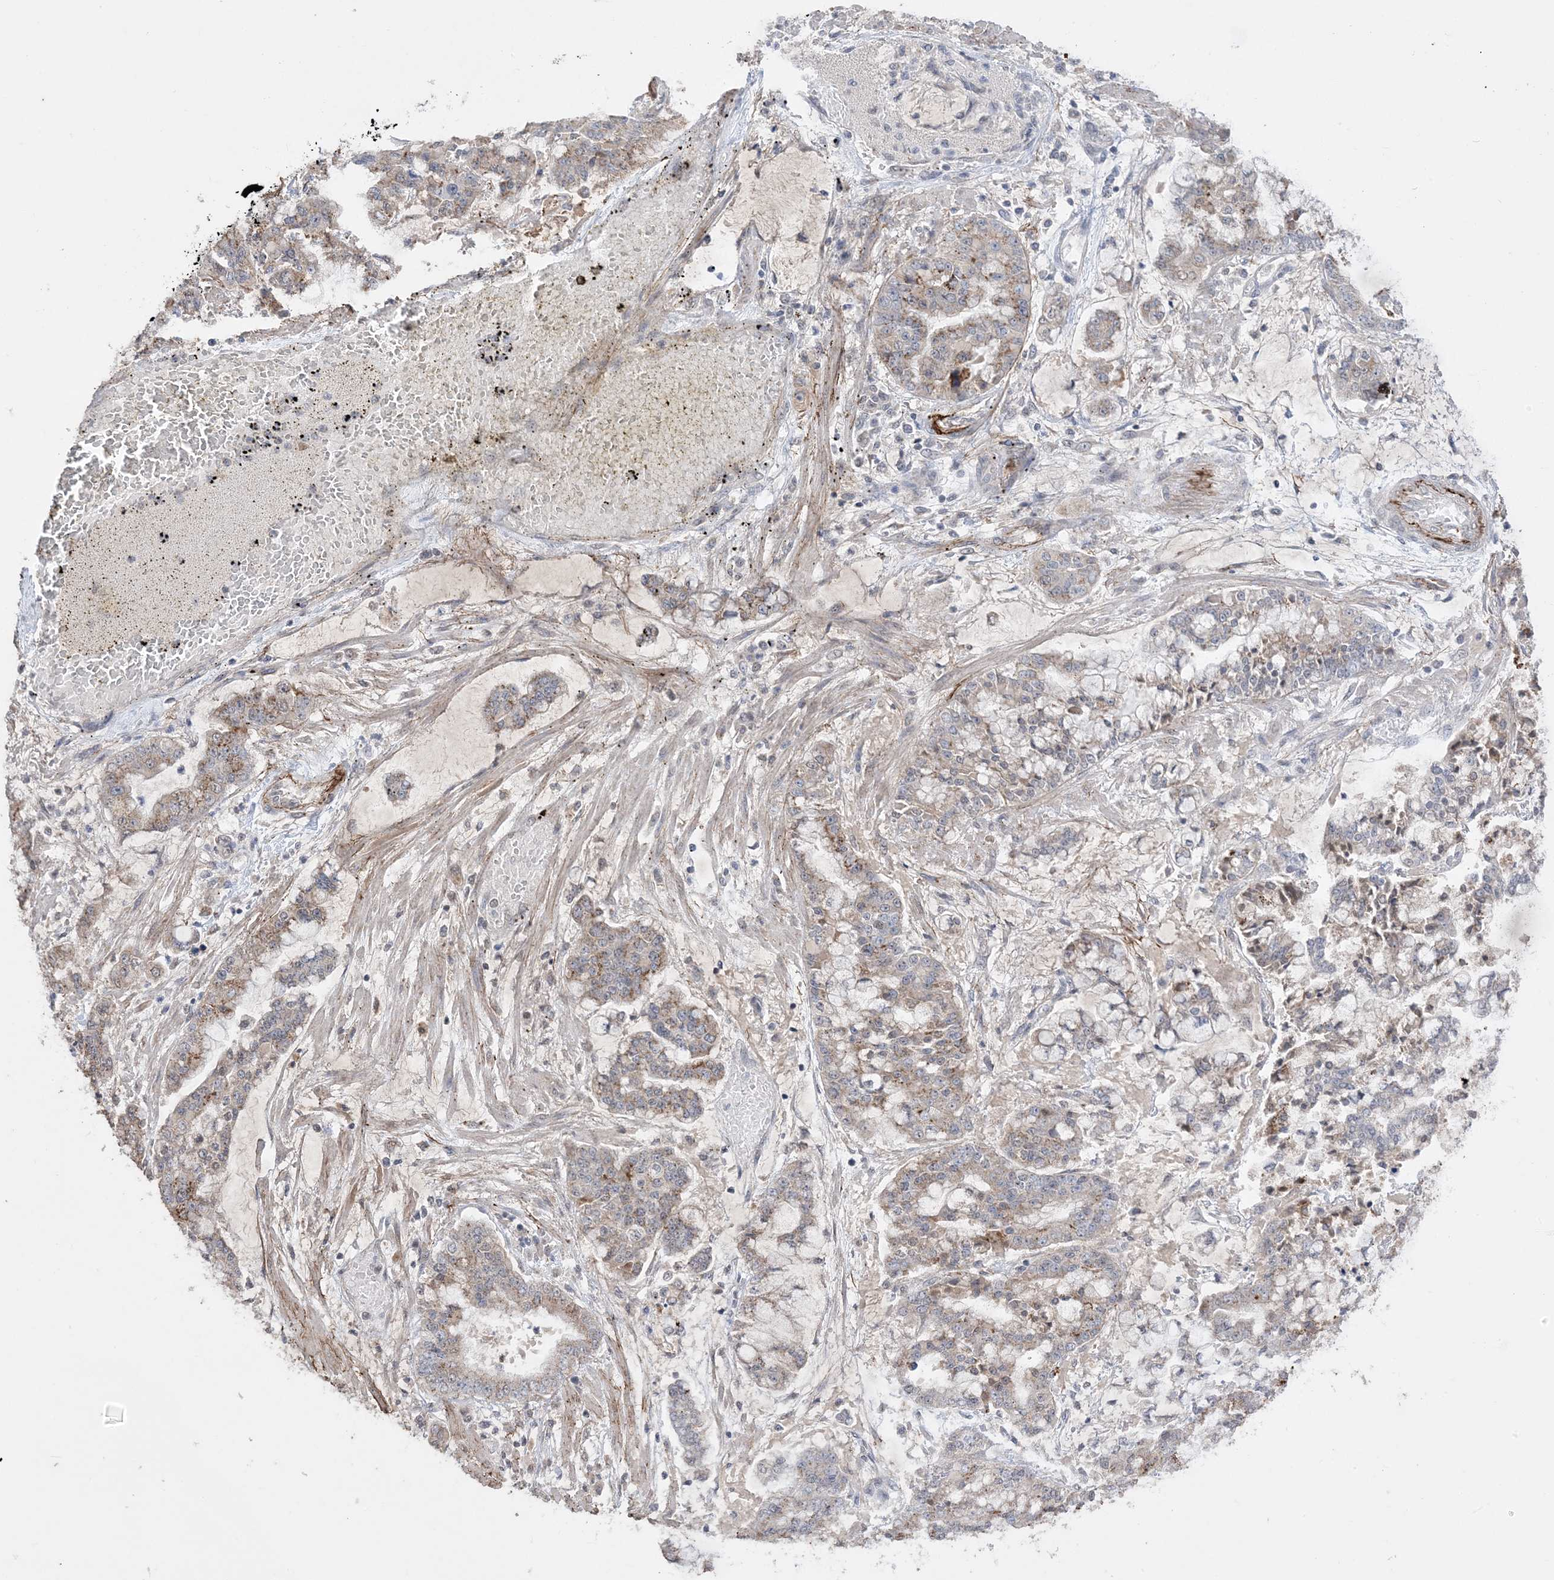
{"staining": {"intensity": "moderate", "quantity": "25%-75%", "location": "cytoplasmic/membranous"}, "tissue": "stomach cancer", "cell_type": "Tumor cells", "image_type": "cancer", "snomed": [{"axis": "morphology", "description": "Normal tissue, NOS"}, {"axis": "morphology", "description": "Adenocarcinoma, NOS"}, {"axis": "topography", "description": "Stomach, upper"}, {"axis": "topography", "description": "Stomach"}], "caption": "Protein expression analysis of human adenocarcinoma (stomach) reveals moderate cytoplasmic/membranous expression in approximately 25%-75% of tumor cells.", "gene": "XRN1", "patient": {"sex": "male", "age": 76}}